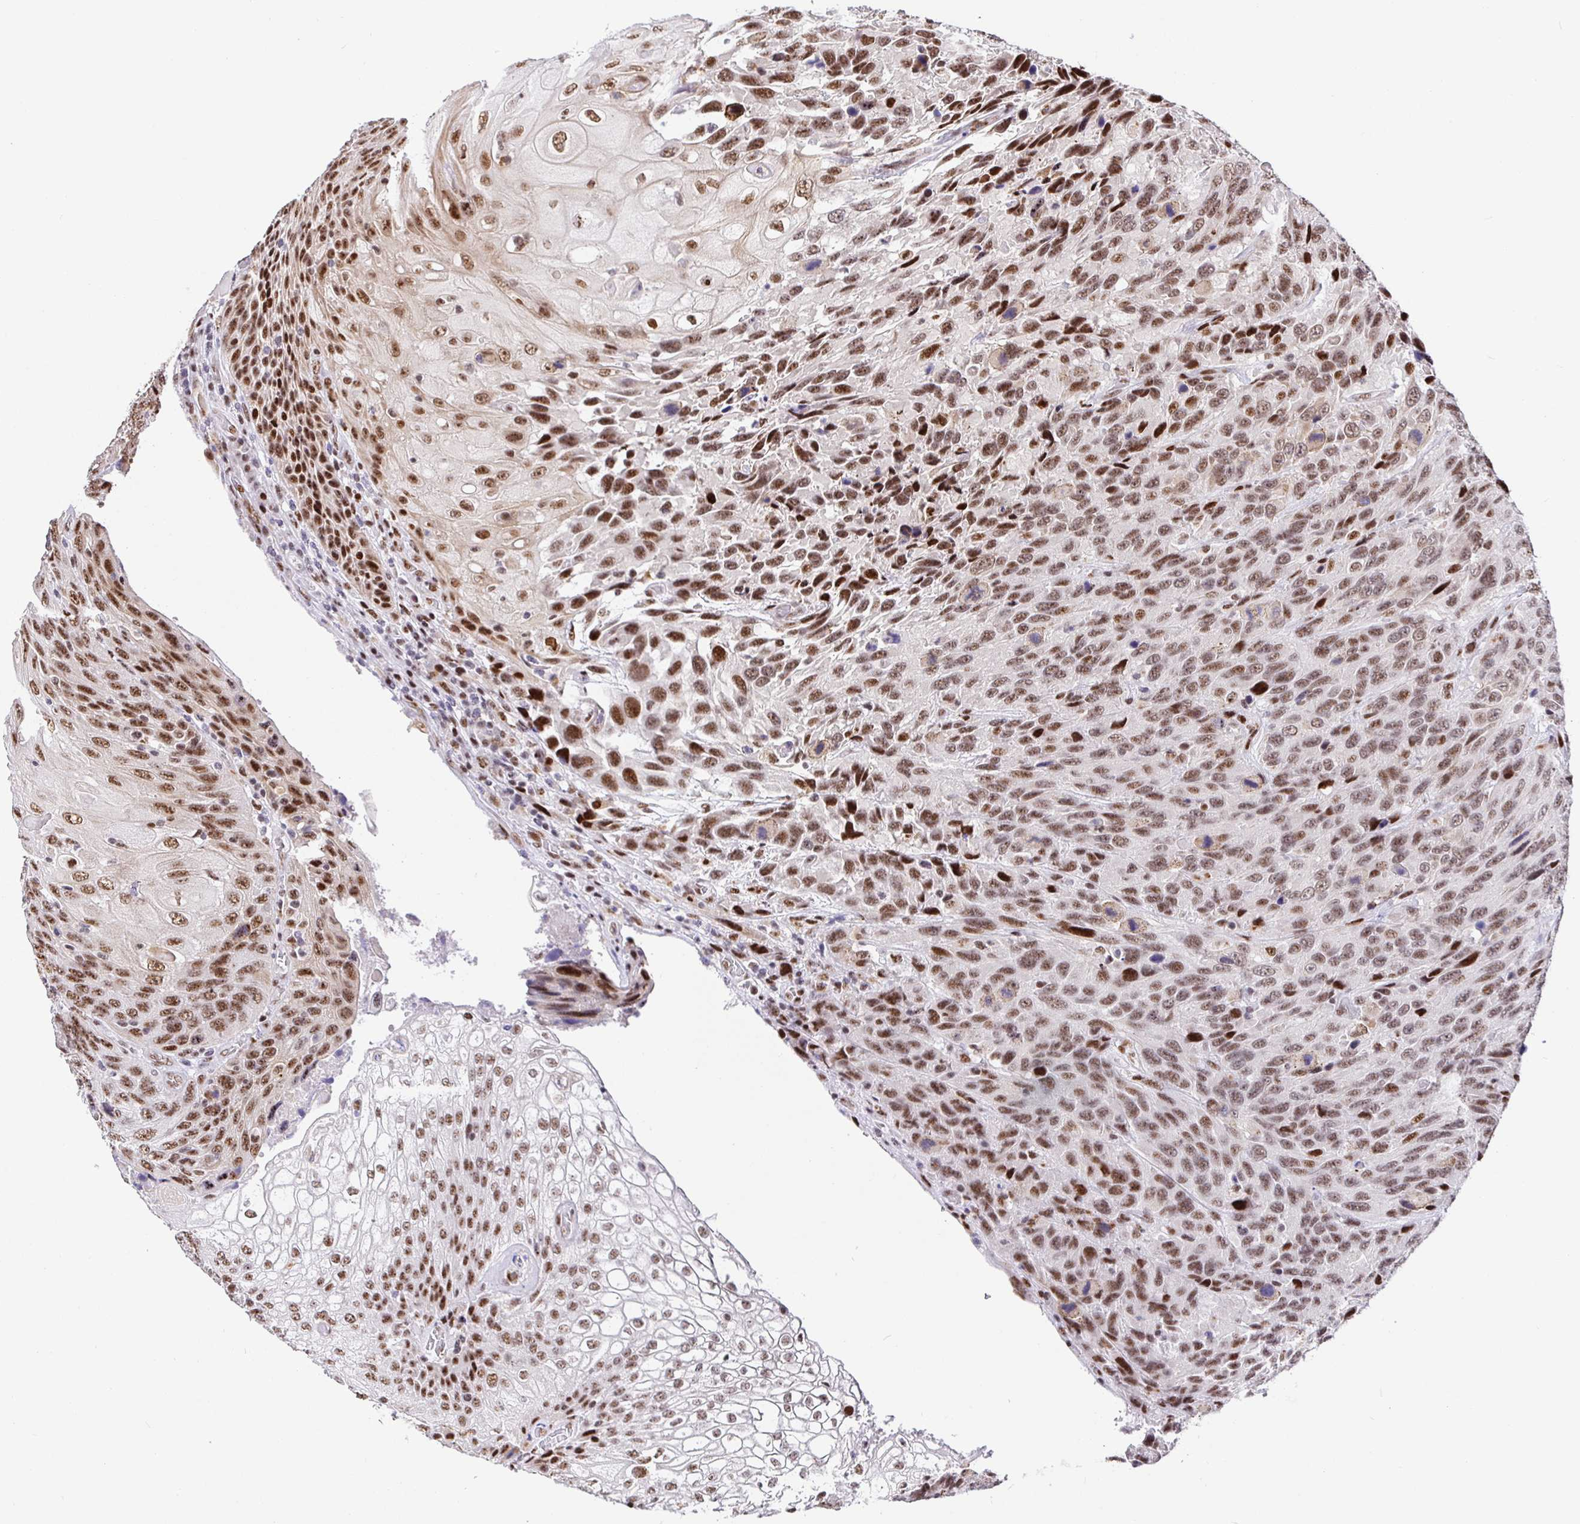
{"staining": {"intensity": "moderate", "quantity": ">75%", "location": "nuclear"}, "tissue": "urothelial cancer", "cell_type": "Tumor cells", "image_type": "cancer", "snomed": [{"axis": "morphology", "description": "Urothelial carcinoma, High grade"}, {"axis": "topography", "description": "Urinary bladder"}], "caption": "Moderate nuclear expression is identified in about >75% of tumor cells in urothelial cancer.", "gene": "SETD5", "patient": {"sex": "female", "age": 70}}